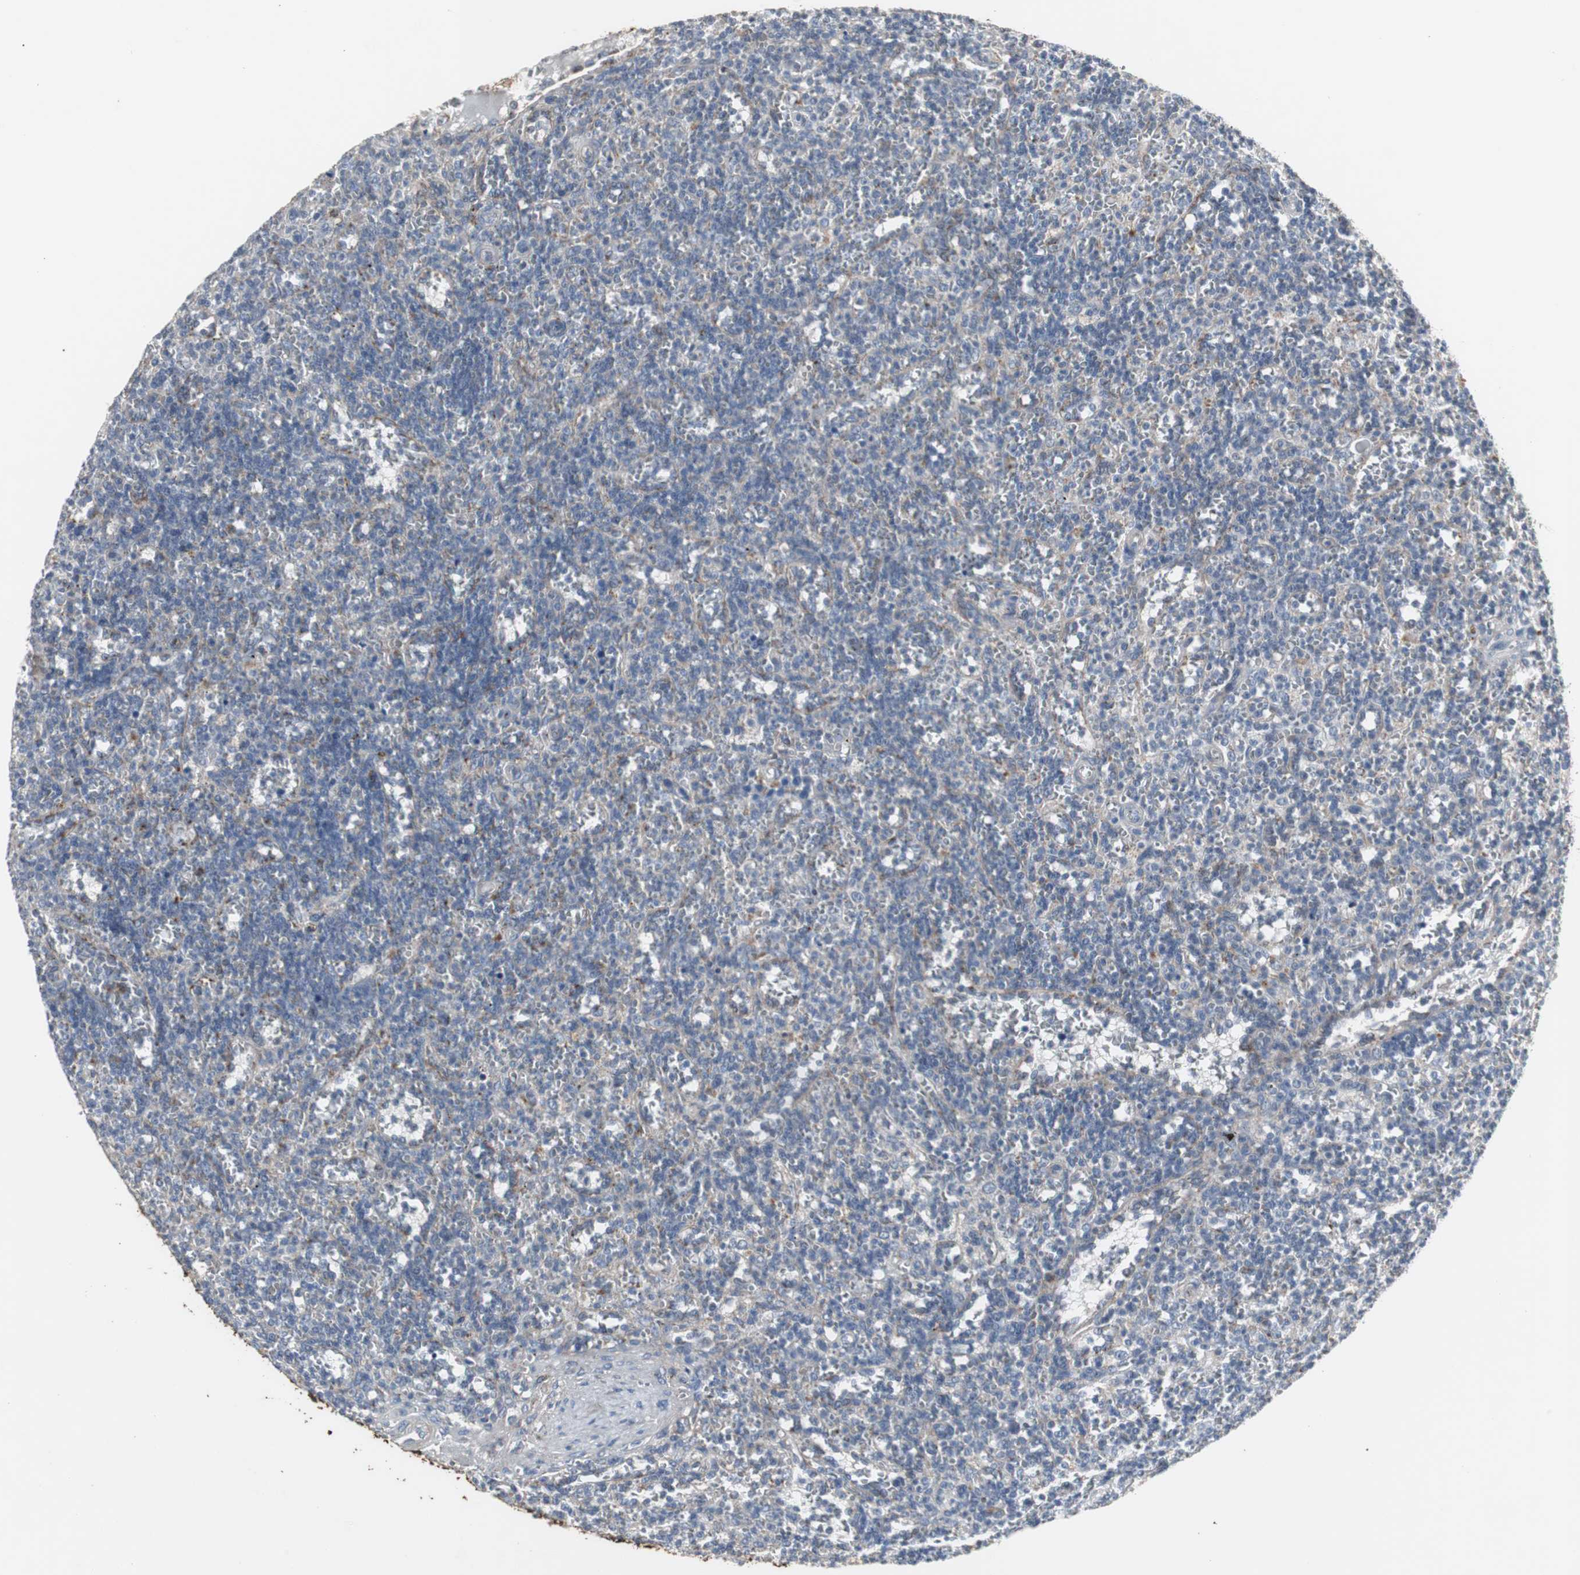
{"staining": {"intensity": "weak", "quantity": "<25%", "location": "cytoplasmic/membranous"}, "tissue": "lymphoma", "cell_type": "Tumor cells", "image_type": "cancer", "snomed": [{"axis": "morphology", "description": "Malignant lymphoma, non-Hodgkin's type, Low grade"}, {"axis": "topography", "description": "Spleen"}], "caption": "An IHC histopathology image of lymphoma is shown. There is no staining in tumor cells of lymphoma.", "gene": "GBA1", "patient": {"sex": "male", "age": 73}}